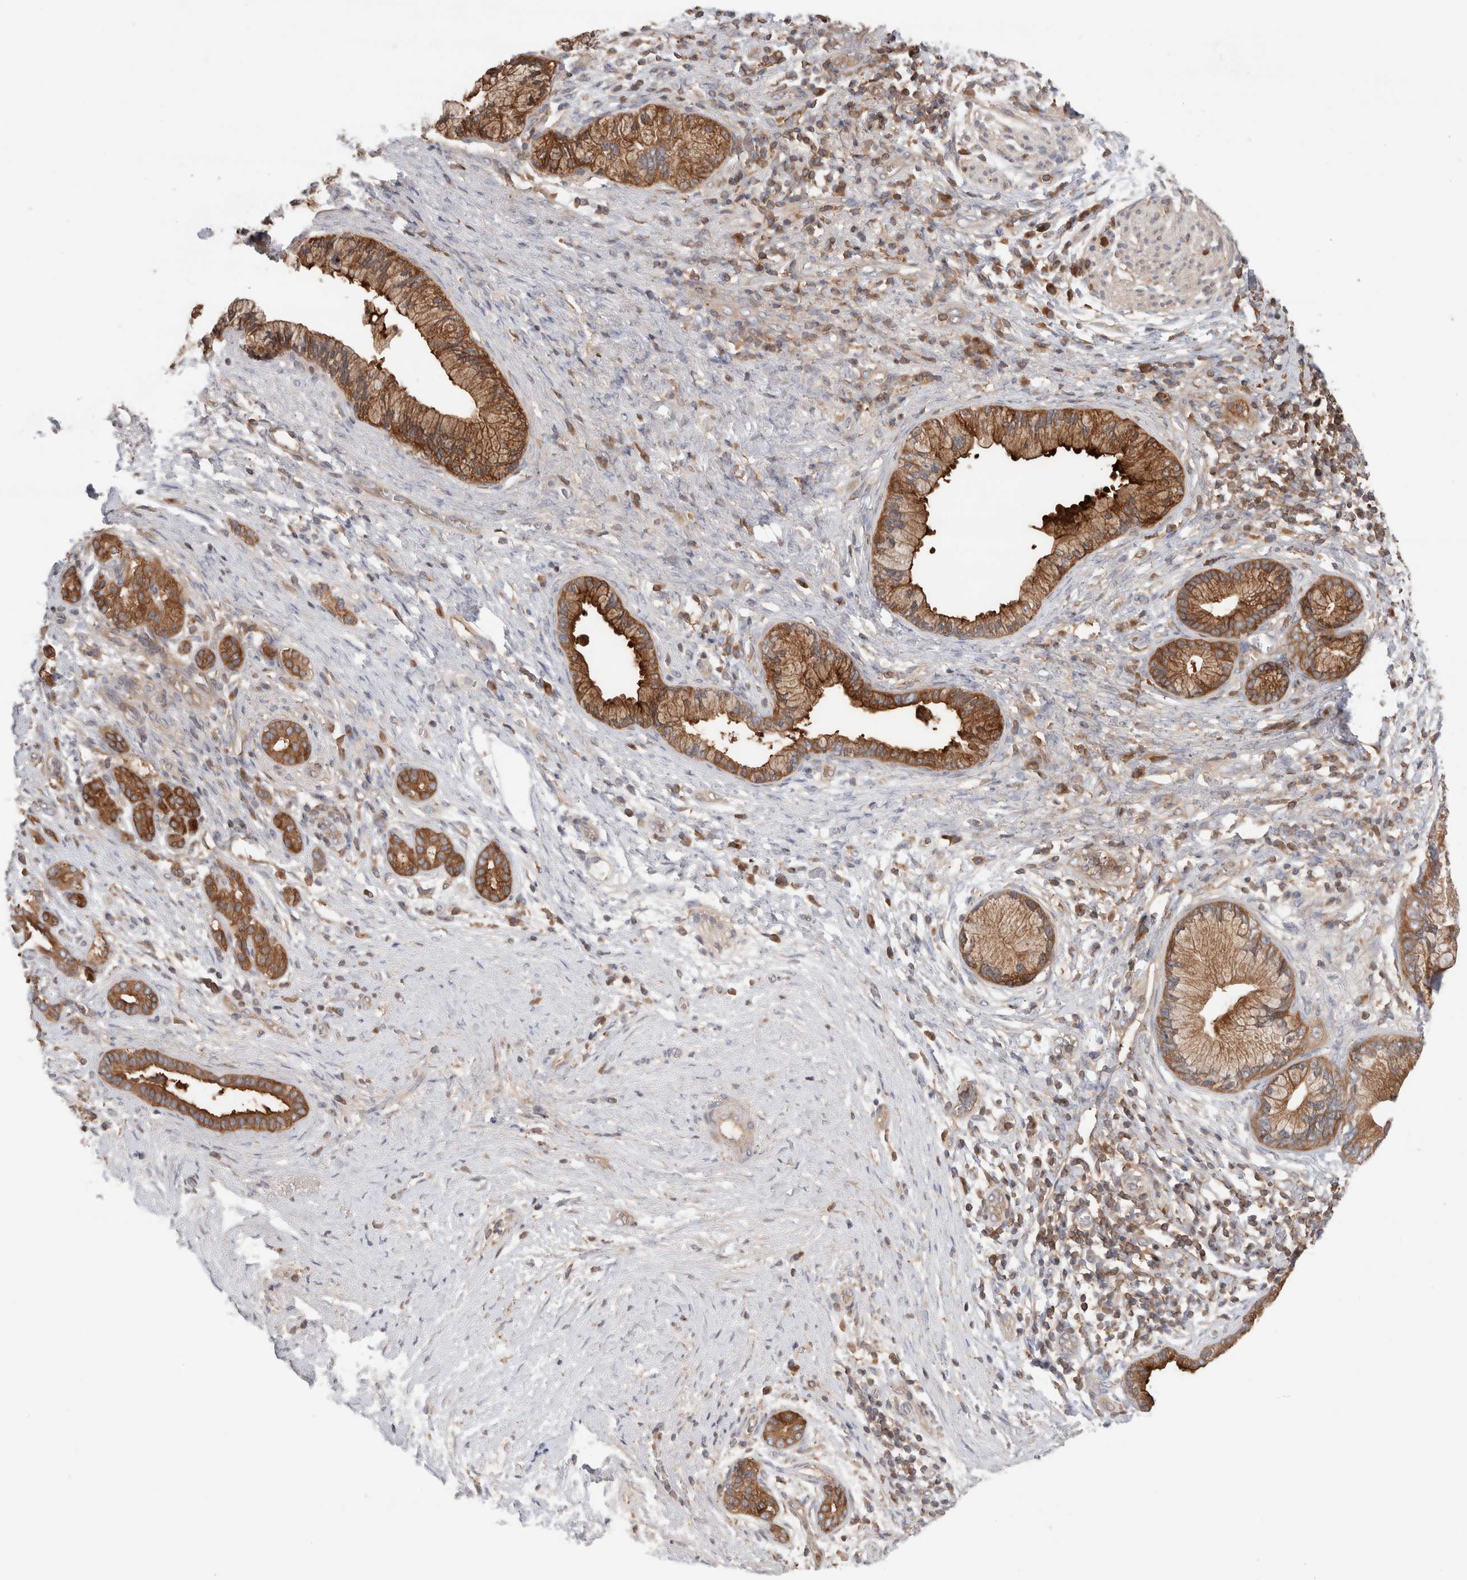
{"staining": {"intensity": "strong", "quantity": ">75%", "location": "cytoplasmic/membranous"}, "tissue": "pancreatic cancer", "cell_type": "Tumor cells", "image_type": "cancer", "snomed": [{"axis": "morphology", "description": "Adenocarcinoma, NOS"}, {"axis": "topography", "description": "Pancreas"}], "caption": "About >75% of tumor cells in human pancreatic adenocarcinoma reveal strong cytoplasmic/membranous protein staining as visualized by brown immunohistochemical staining.", "gene": "KLHL14", "patient": {"sex": "male", "age": 59}}